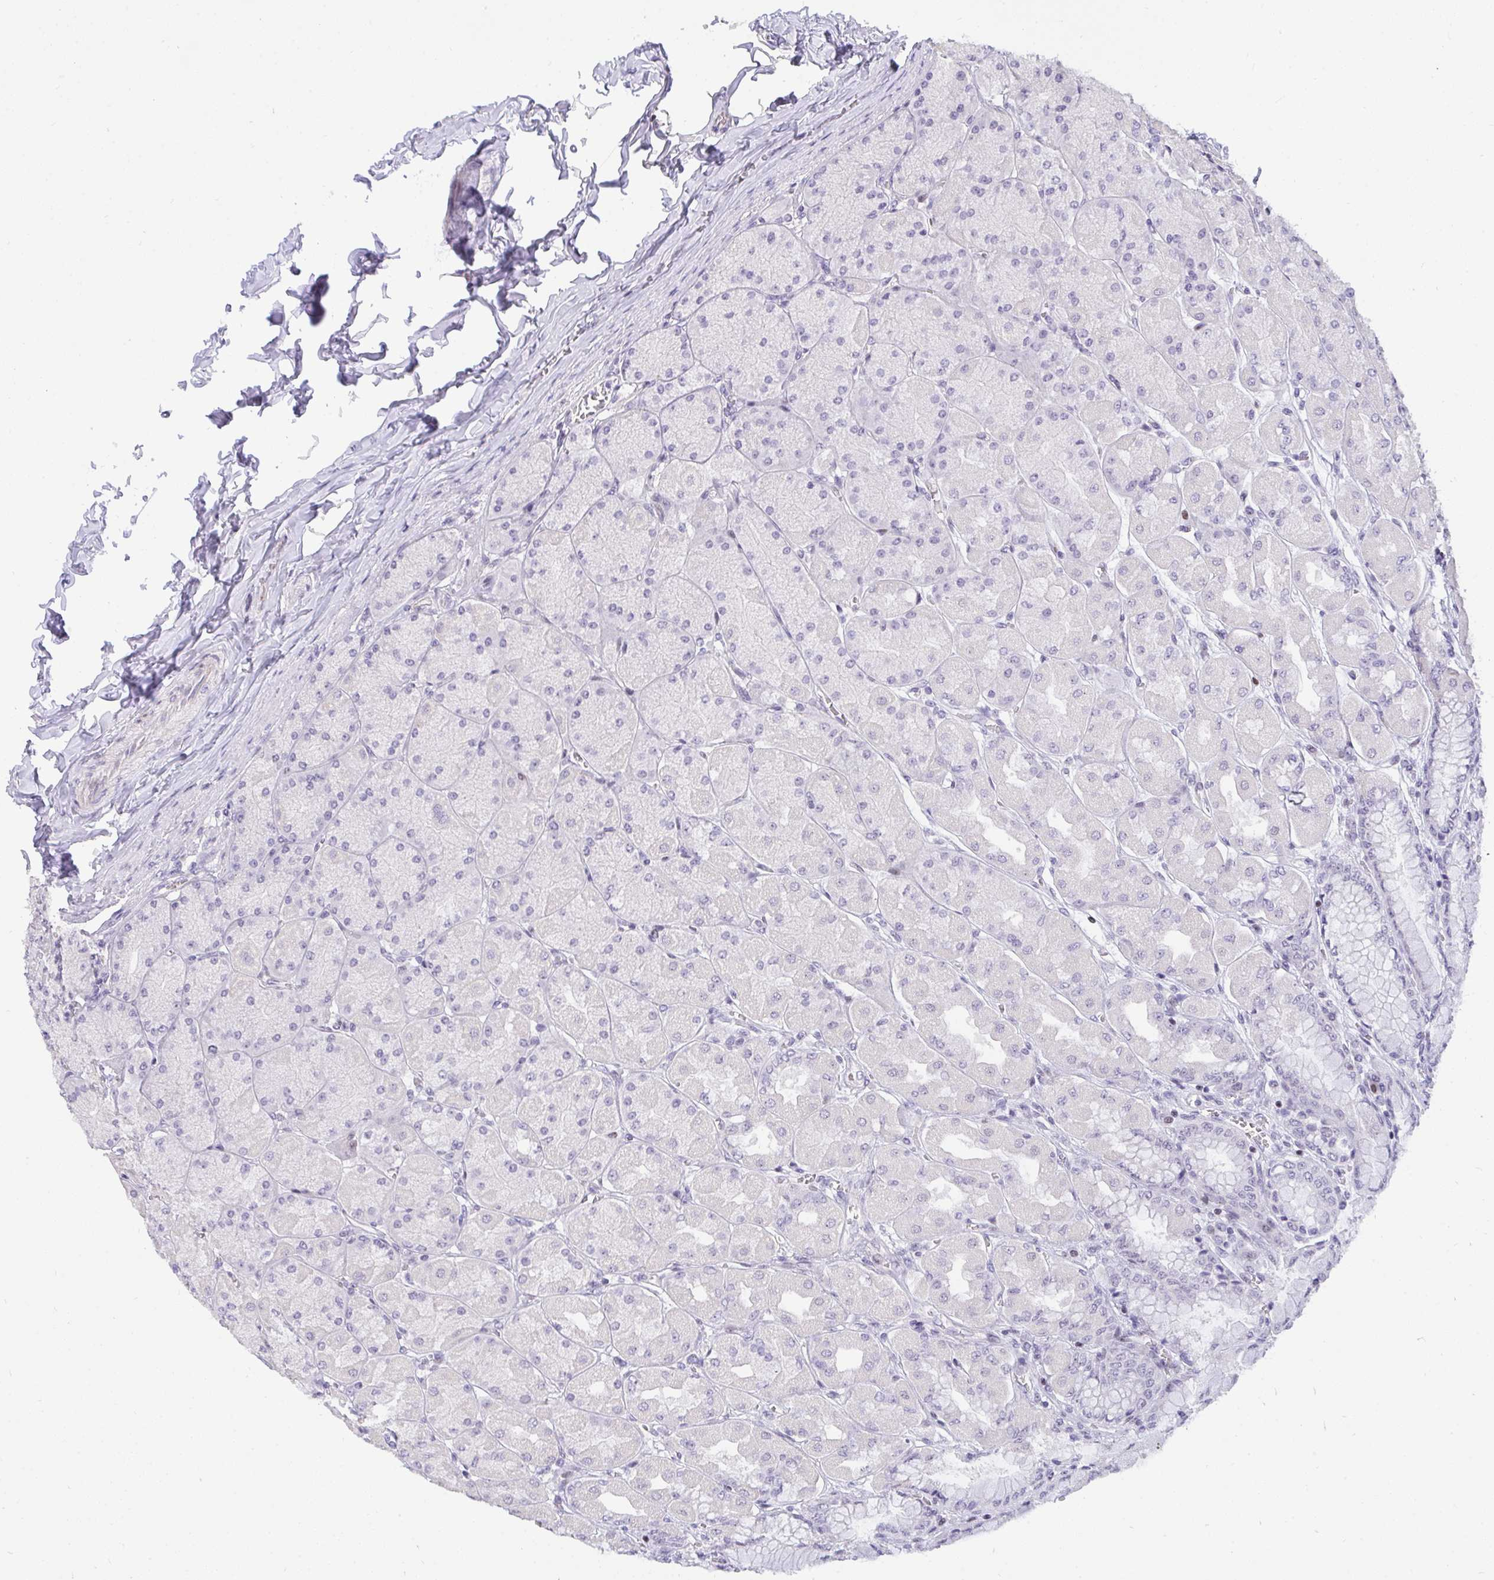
{"staining": {"intensity": "weak", "quantity": "<25%", "location": "nuclear"}, "tissue": "stomach", "cell_type": "Glandular cells", "image_type": "normal", "snomed": [{"axis": "morphology", "description": "Normal tissue, NOS"}, {"axis": "topography", "description": "Stomach, upper"}], "caption": "A high-resolution image shows immunohistochemistry (IHC) staining of unremarkable stomach, which displays no significant staining in glandular cells. Nuclei are stained in blue.", "gene": "PLPPR3", "patient": {"sex": "female", "age": 56}}